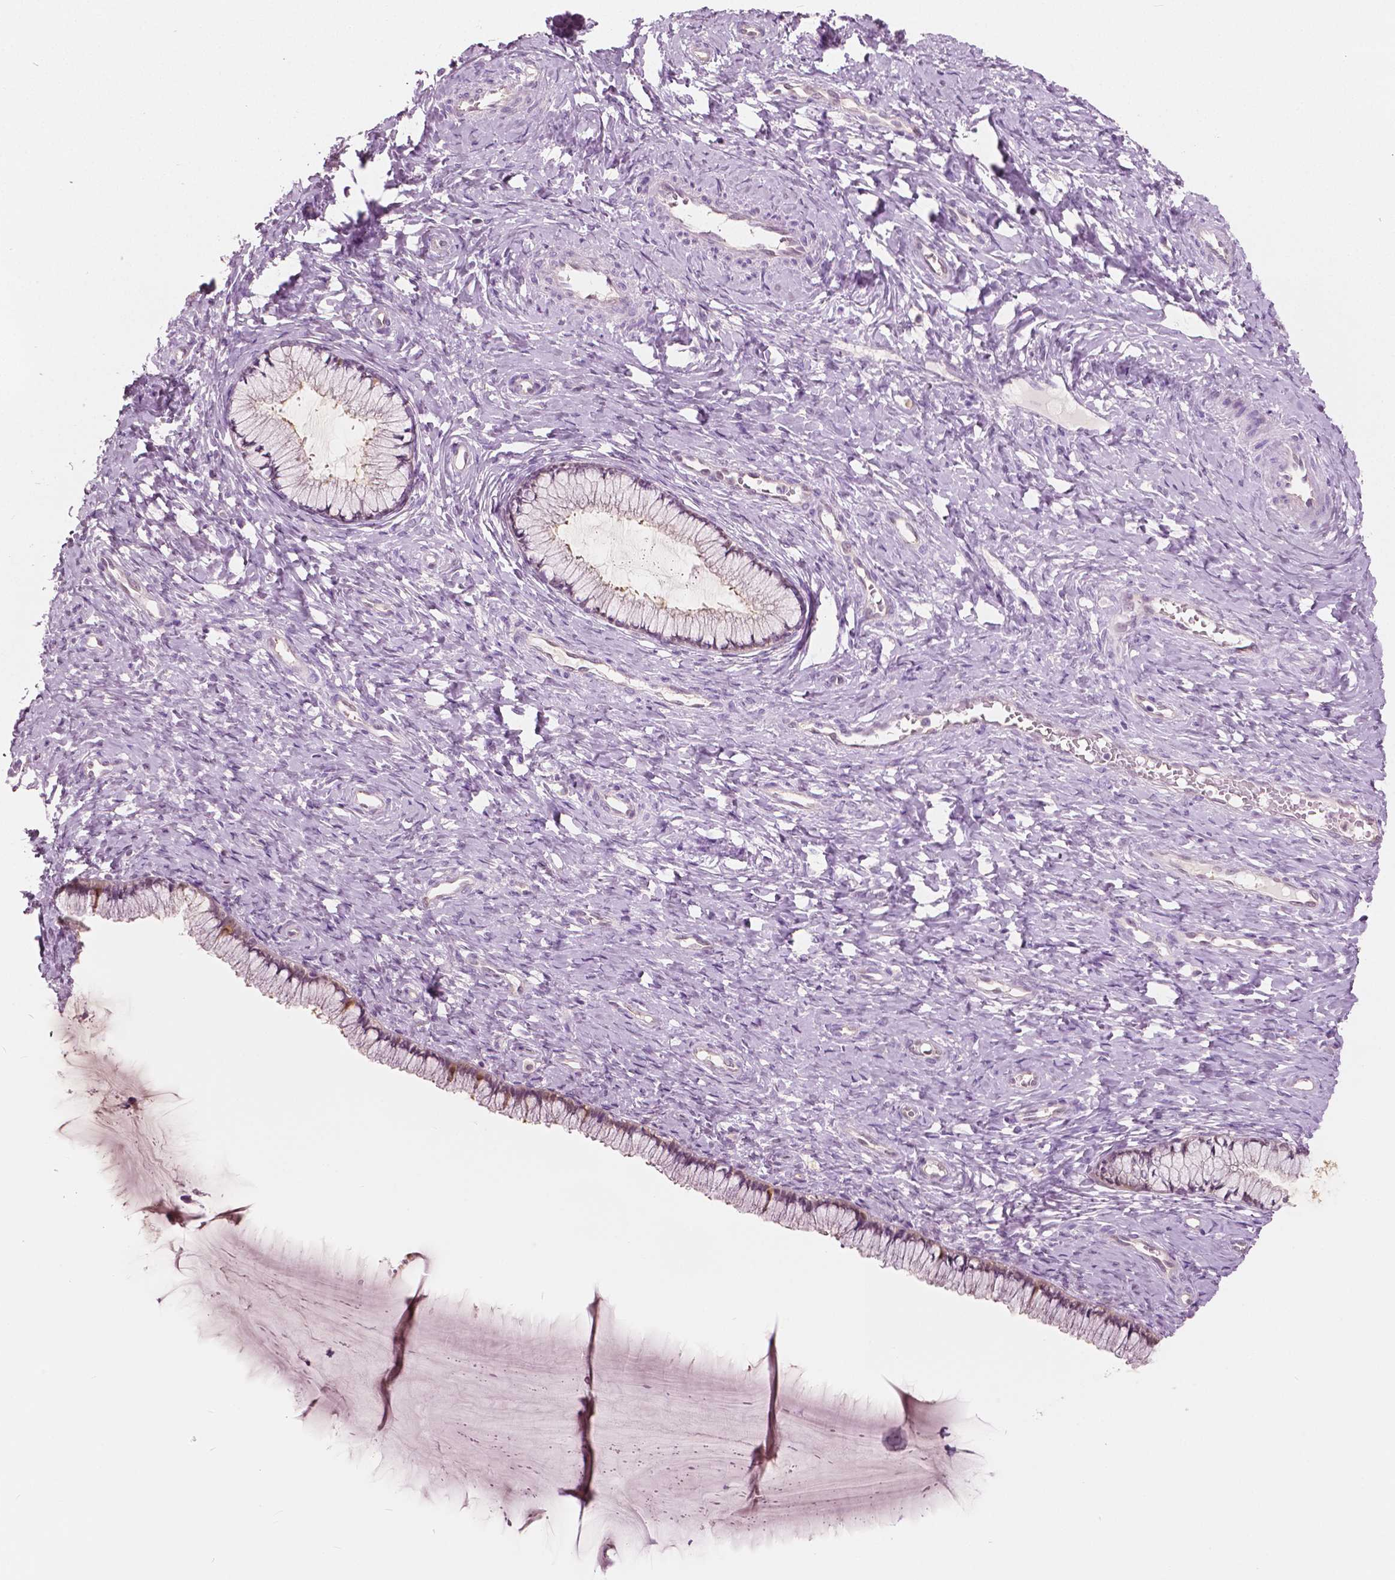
{"staining": {"intensity": "weak", "quantity": "<25%", "location": "cytoplasmic/membranous"}, "tissue": "cervix", "cell_type": "Glandular cells", "image_type": "normal", "snomed": [{"axis": "morphology", "description": "Normal tissue, NOS"}, {"axis": "topography", "description": "Cervix"}], "caption": "IHC photomicrograph of benign cervix: cervix stained with DAB reveals no significant protein expression in glandular cells.", "gene": "TKFC", "patient": {"sex": "female", "age": 37}}